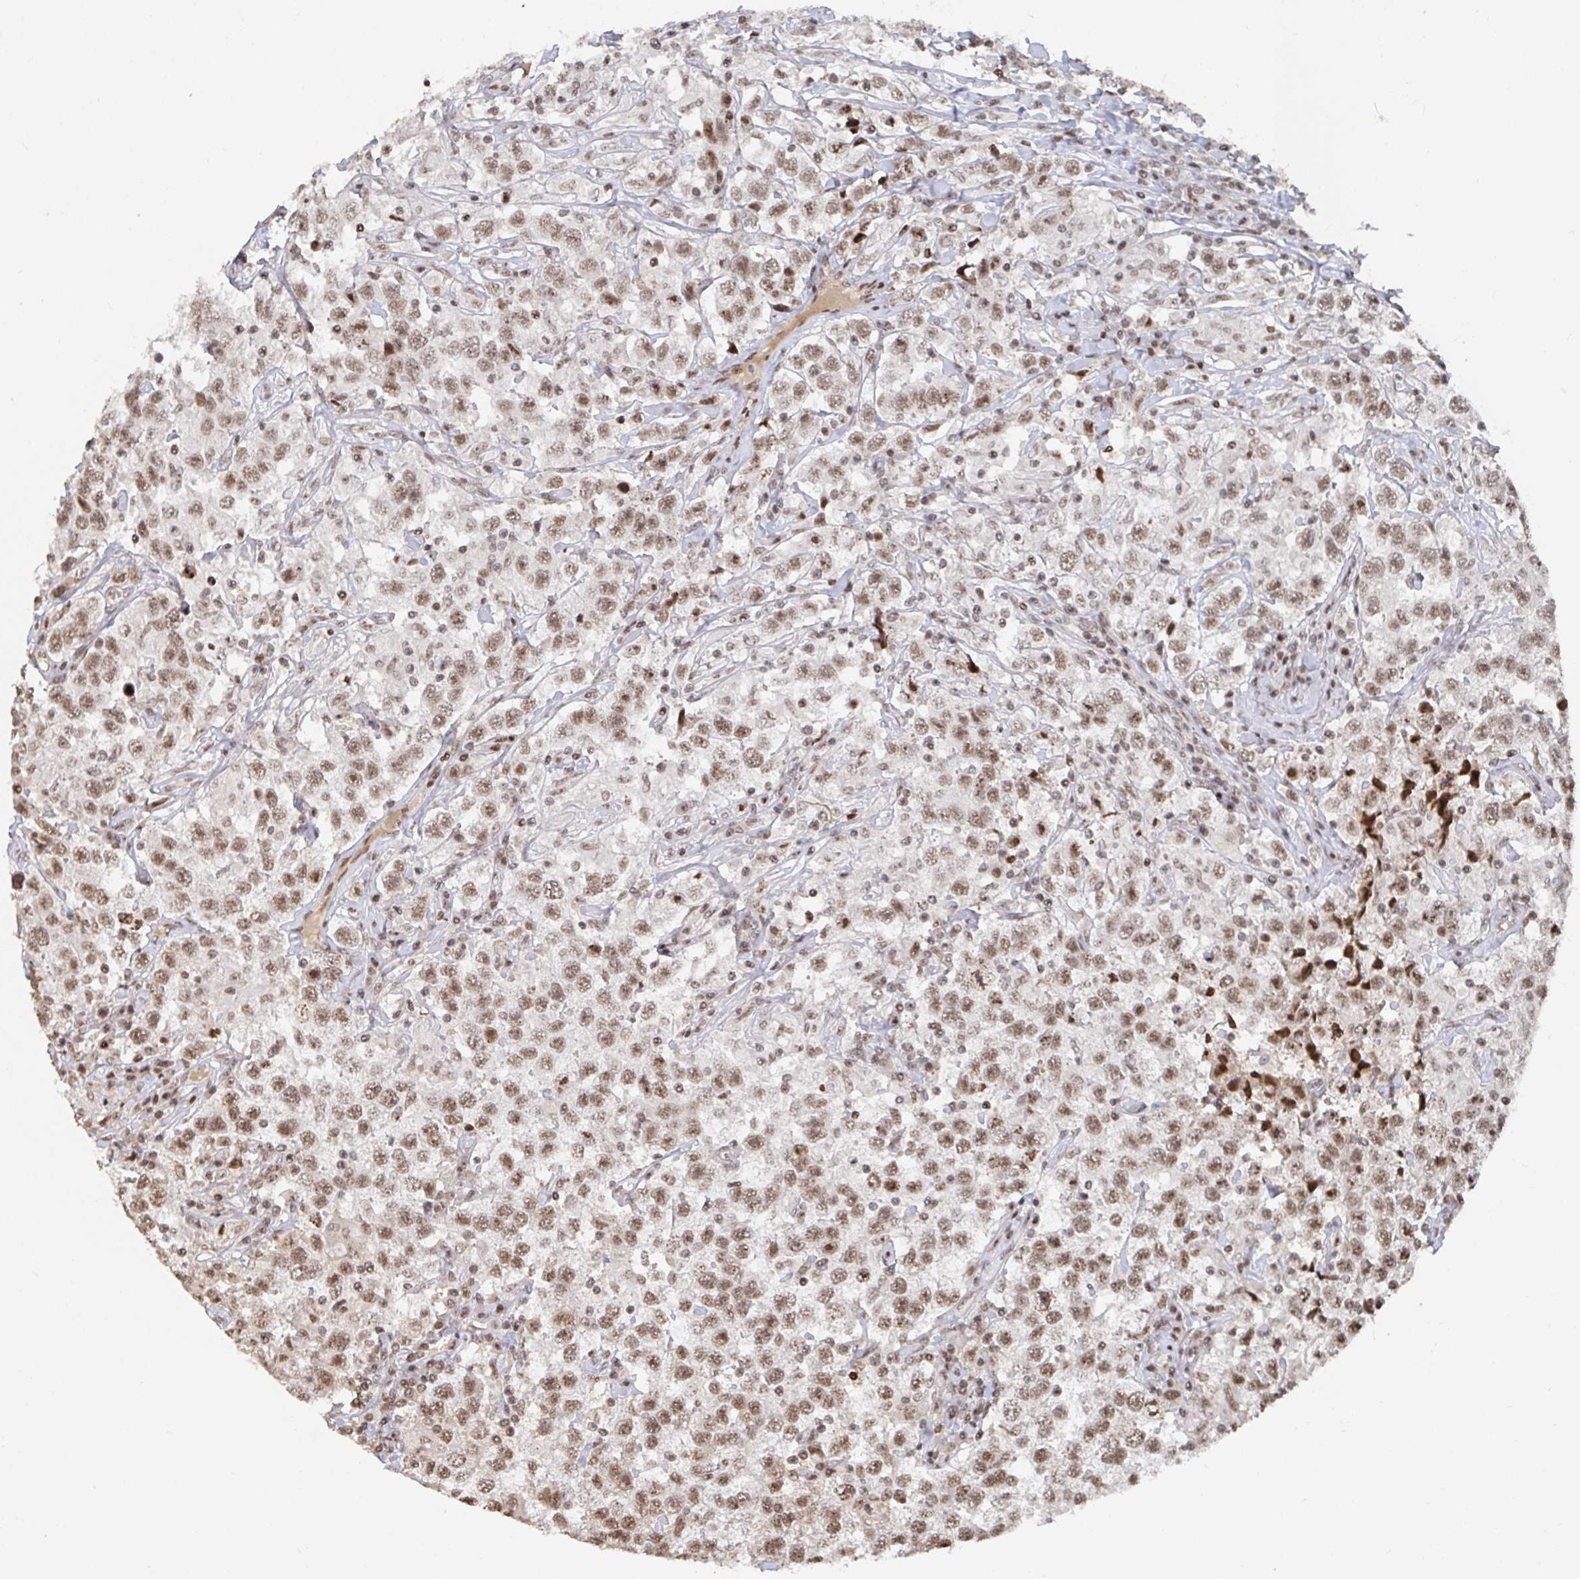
{"staining": {"intensity": "moderate", "quantity": ">75%", "location": "nuclear"}, "tissue": "testis cancer", "cell_type": "Tumor cells", "image_type": "cancer", "snomed": [{"axis": "morphology", "description": "Seminoma, NOS"}, {"axis": "topography", "description": "Testis"}], "caption": "Immunohistochemical staining of seminoma (testis) reveals medium levels of moderate nuclear positivity in approximately >75% of tumor cells. (DAB (3,3'-diaminobenzidine) = brown stain, brightfield microscopy at high magnification).", "gene": "ZDHHC12", "patient": {"sex": "male", "age": 41}}